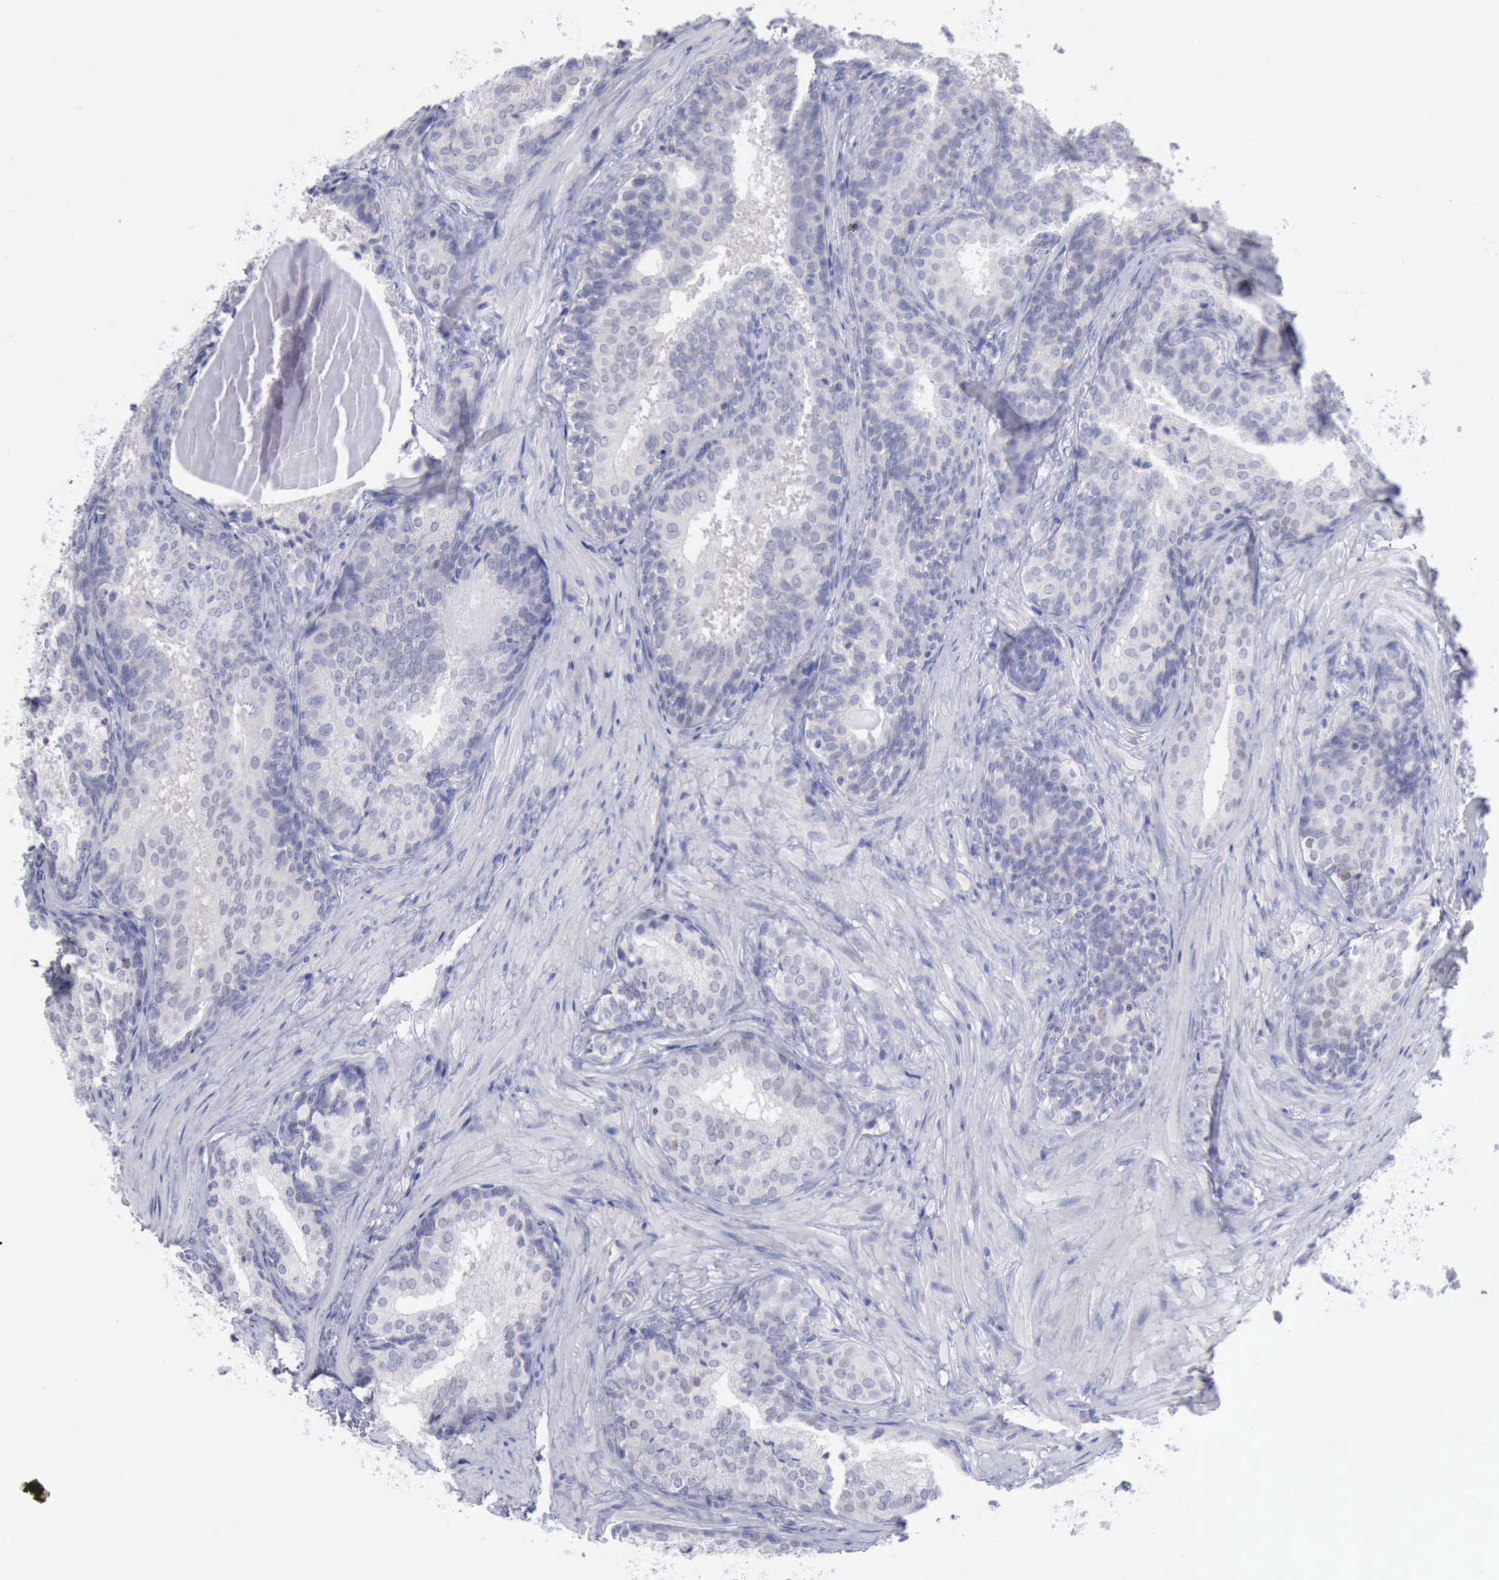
{"staining": {"intensity": "moderate", "quantity": "<25%", "location": "nuclear"}, "tissue": "prostate cancer", "cell_type": "Tumor cells", "image_type": "cancer", "snomed": [{"axis": "morphology", "description": "Adenocarcinoma, Low grade"}, {"axis": "topography", "description": "Prostate"}], "caption": "High-magnification brightfield microscopy of prostate cancer (adenocarcinoma (low-grade)) stained with DAB (3,3'-diaminobenzidine) (brown) and counterstained with hematoxylin (blue). tumor cells exhibit moderate nuclear expression is appreciated in approximately<25% of cells.", "gene": "SATB2", "patient": {"sex": "male", "age": 69}}